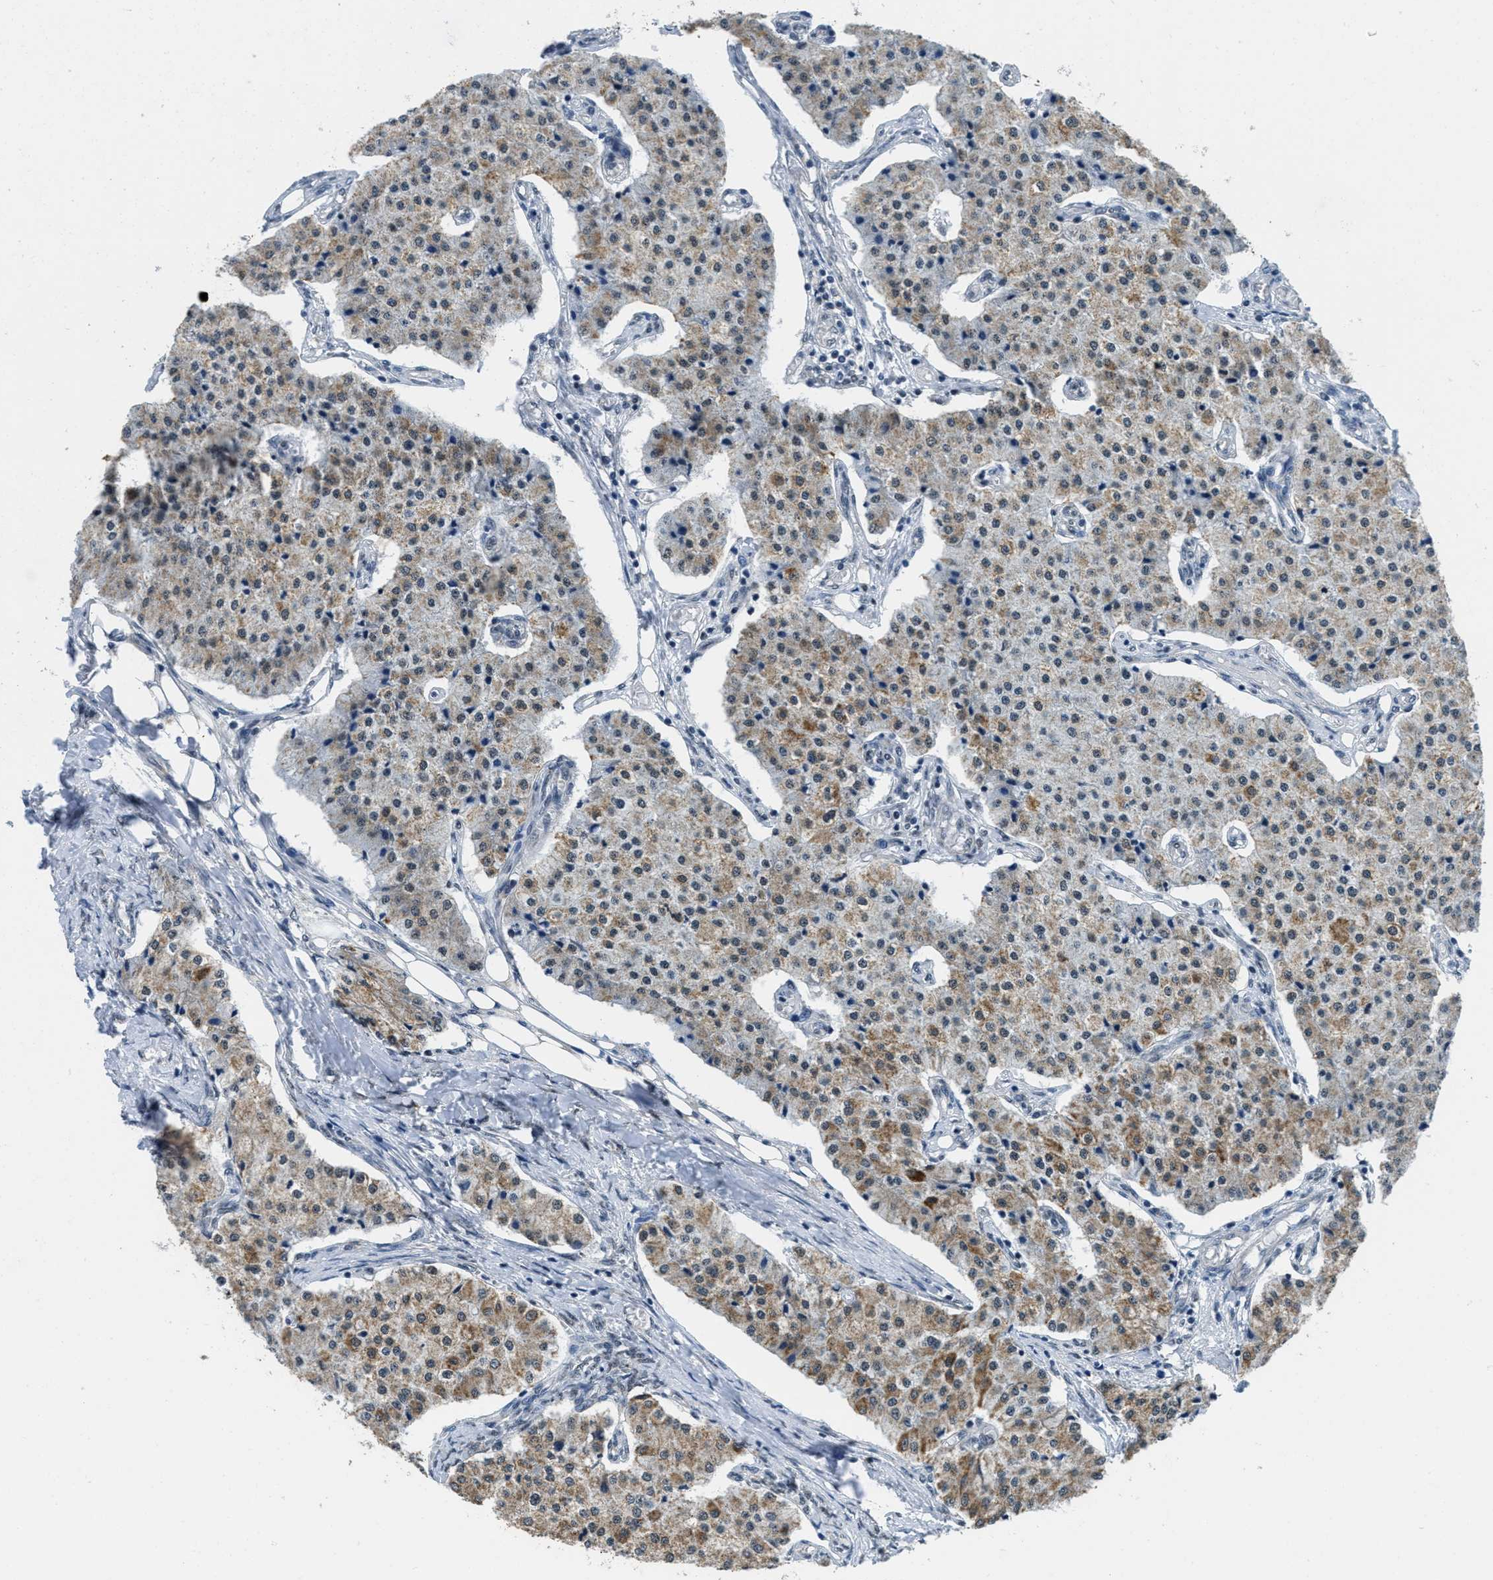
{"staining": {"intensity": "moderate", "quantity": ">75%", "location": "cytoplasmic/membranous"}, "tissue": "carcinoid", "cell_type": "Tumor cells", "image_type": "cancer", "snomed": [{"axis": "morphology", "description": "Carcinoid, malignant, NOS"}, {"axis": "topography", "description": "Colon"}], "caption": "Carcinoid (malignant) was stained to show a protein in brown. There is medium levels of moderate cytoplasmic/membranous staining in approximately >75% of tumor cells. The protein of interest is shown in brown color, while the nuclei are stained blue.", "gene": "TOMM70", "patient": {"sex": "female", "age": 52}}